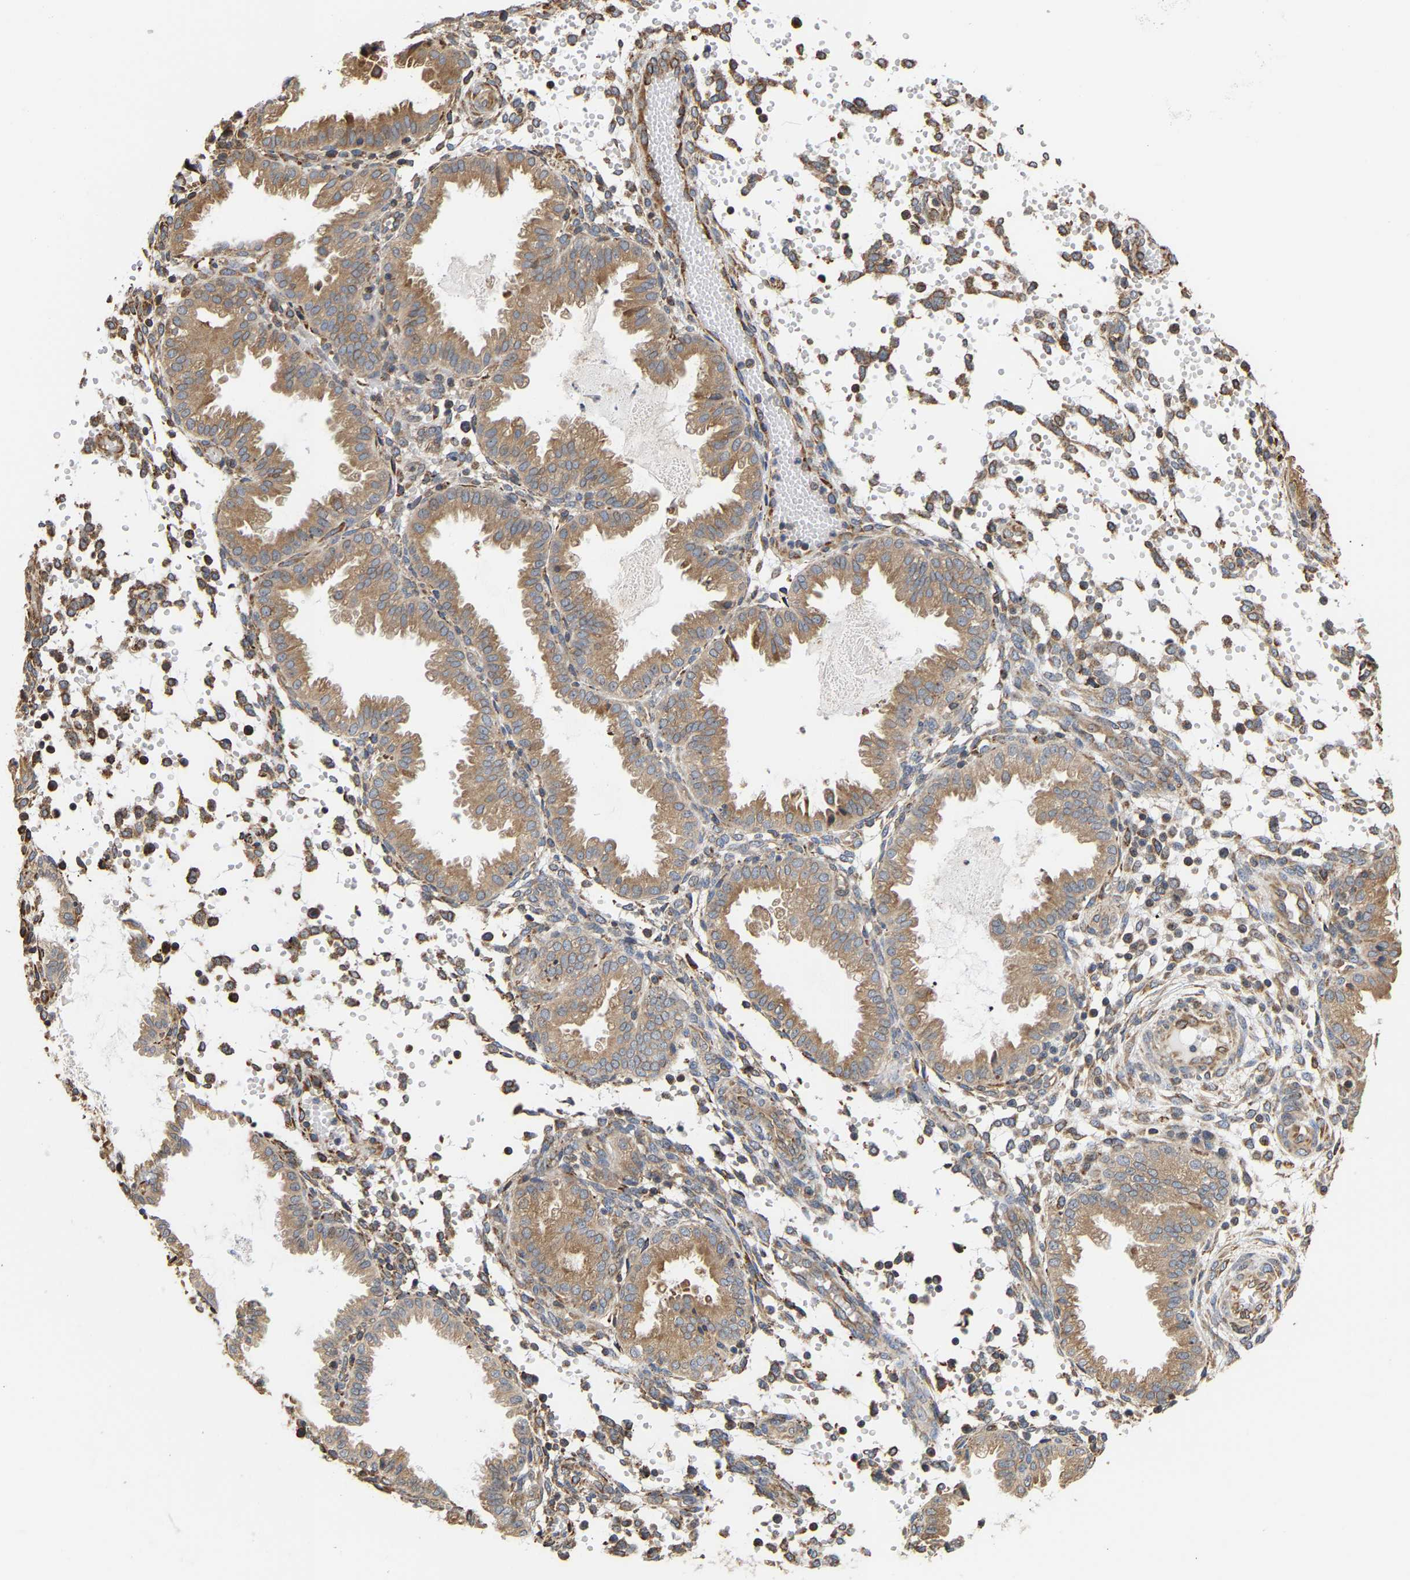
{"staining": {"intensity": "weak", "quantity": "<25%", "location": "cytoplasmic/membranous"}, "tissue": "endometrium", "cell_type": "Cells in endometrial stroma", "image_type": "normal", "snomed": [{"axis": "morphology", "description": "Normal tissue, NOS"}, {"axis": "topography", "description": "Endometrium"}], "caption": "DAB immunohistochemical staining of unremarkable endometrium reveals no significant staining in cells in endometrial stroma.", "gene": "ARAP1", "patient": {"sex": "female", "age": 33}}